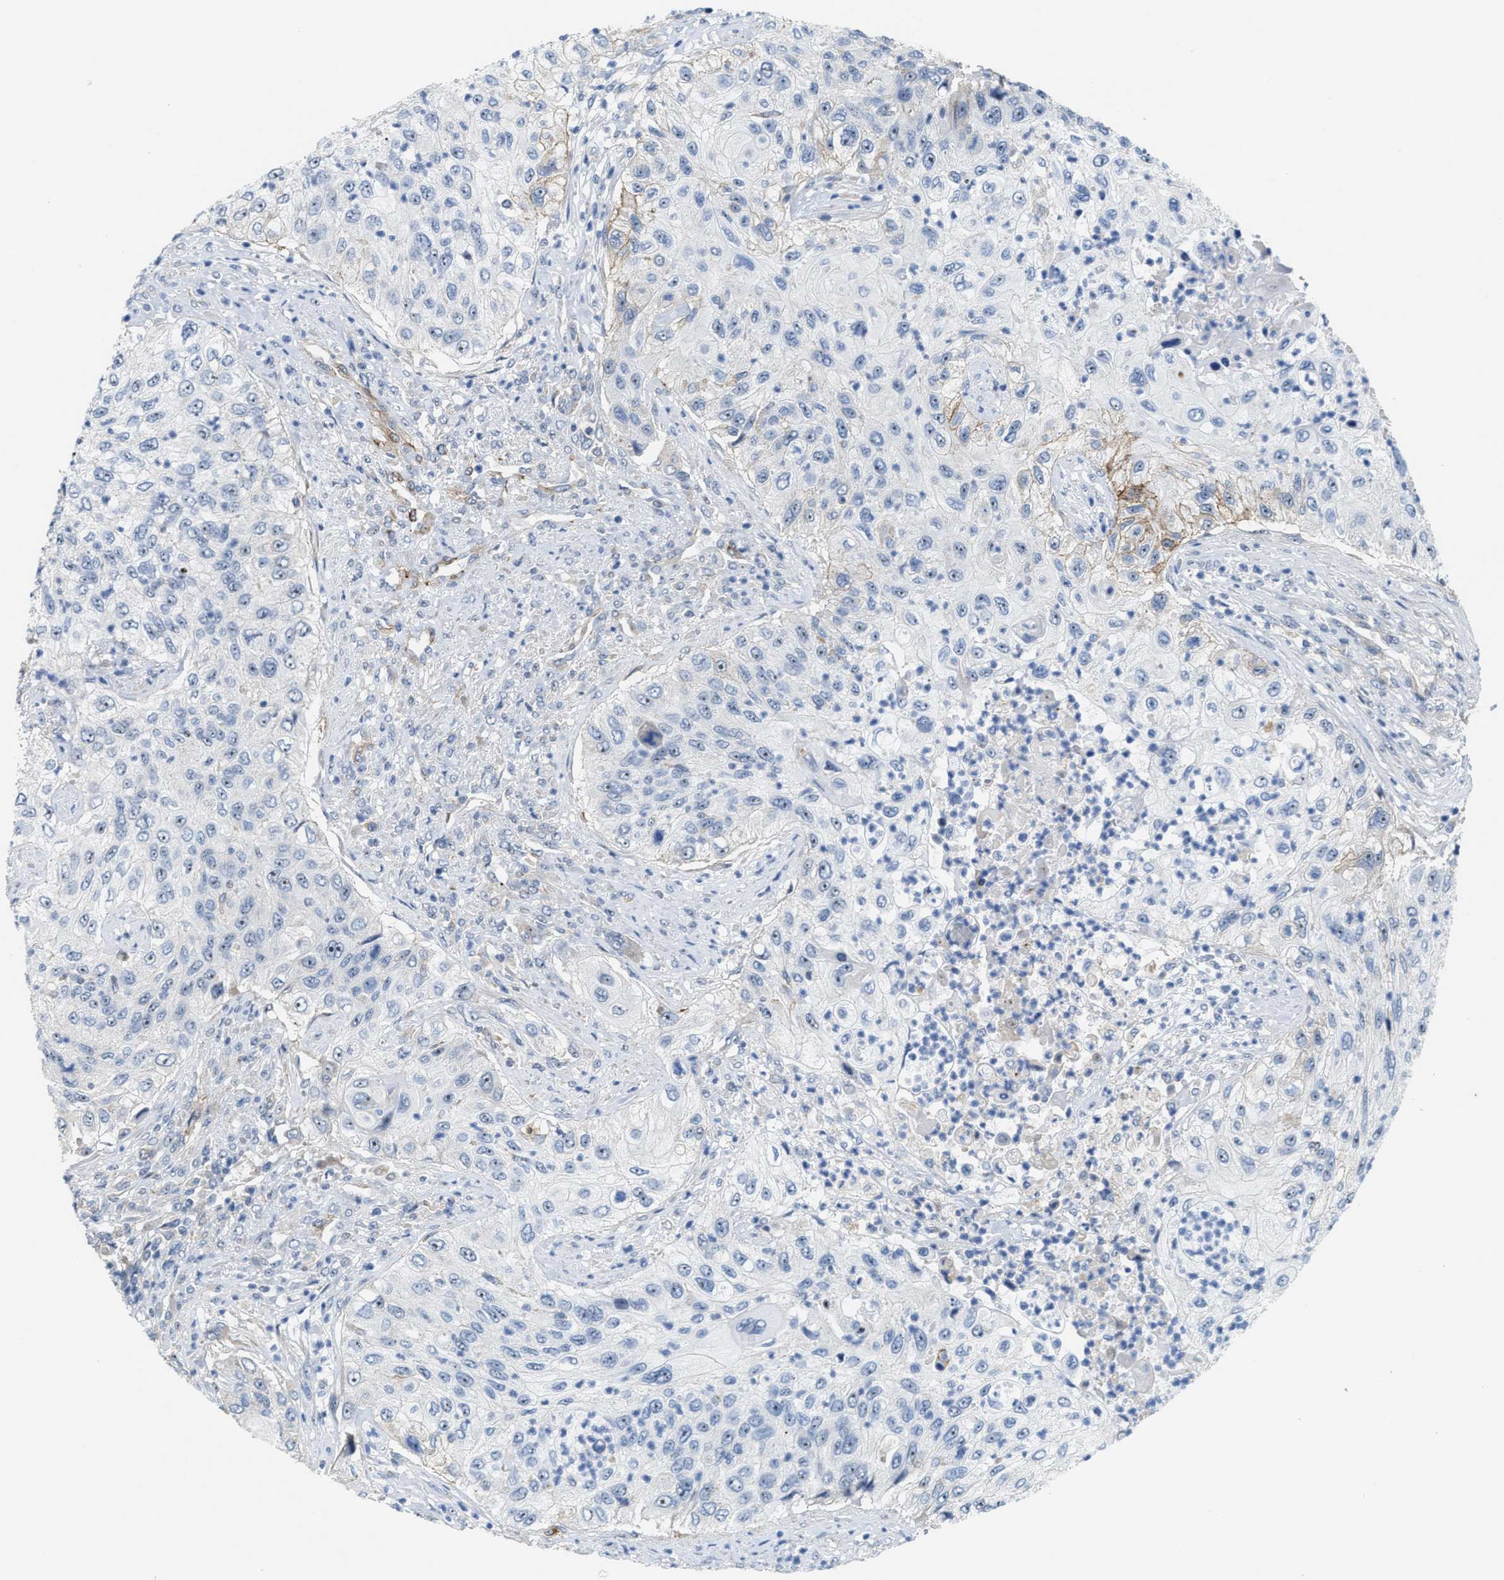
{"staining": {"intensity": "negative", "quantity": "none", "location": "none"}, "tissue": "urothelial cancer", "cell_type": "Tumor cells", "image_type": "cancer", "snomed": [{"axis": "morphology", "description": "Urothelial carcinoma, High grade"}, {"axis": "topography", "description": "Urinary bladder"}], "caption": "Tumor cells are negative for brown protein staining in high-grade urothelial carcinoma.", "gene": "ZNF783", "patient": {"sex": "female", "age": 60}}